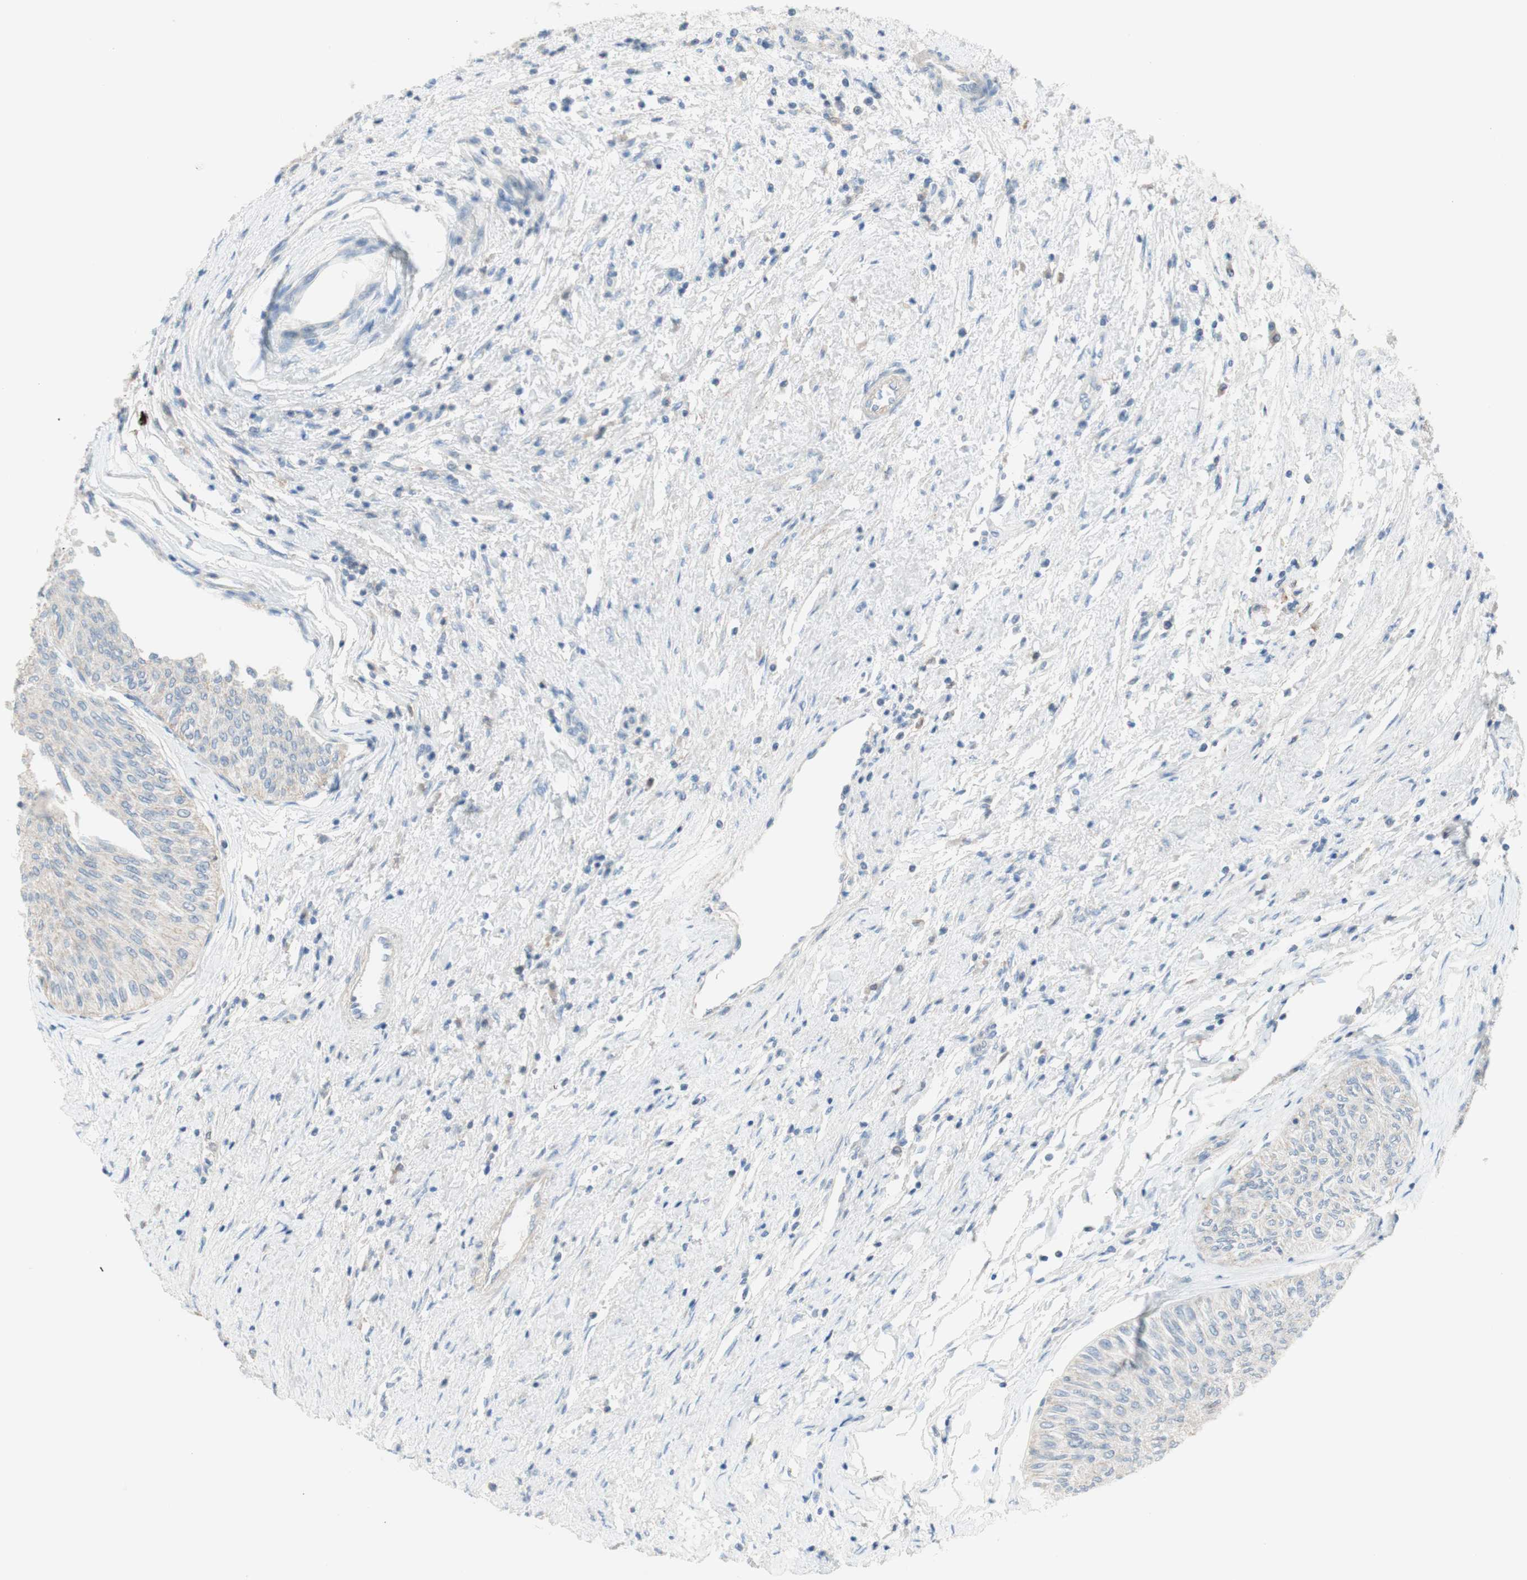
{"staining": {"intensity": "negative", "quantity": "none", "location": "none"}, "tissue": "urothelial cancer", "cell_type": "Tumor cells", "image_type": "cancer", "snomed": [{"axis": "morphology", "description": "Urothelial carcinoma, Low grade"}, {"axis": "topography", "description": "Urinary bladder"}], "caption": "Tumor cells show no significant positivity in low-grade urothelial carcinoma.", "gene": "POU2AF1", "patient": {"sex": "male", "age": 78}}